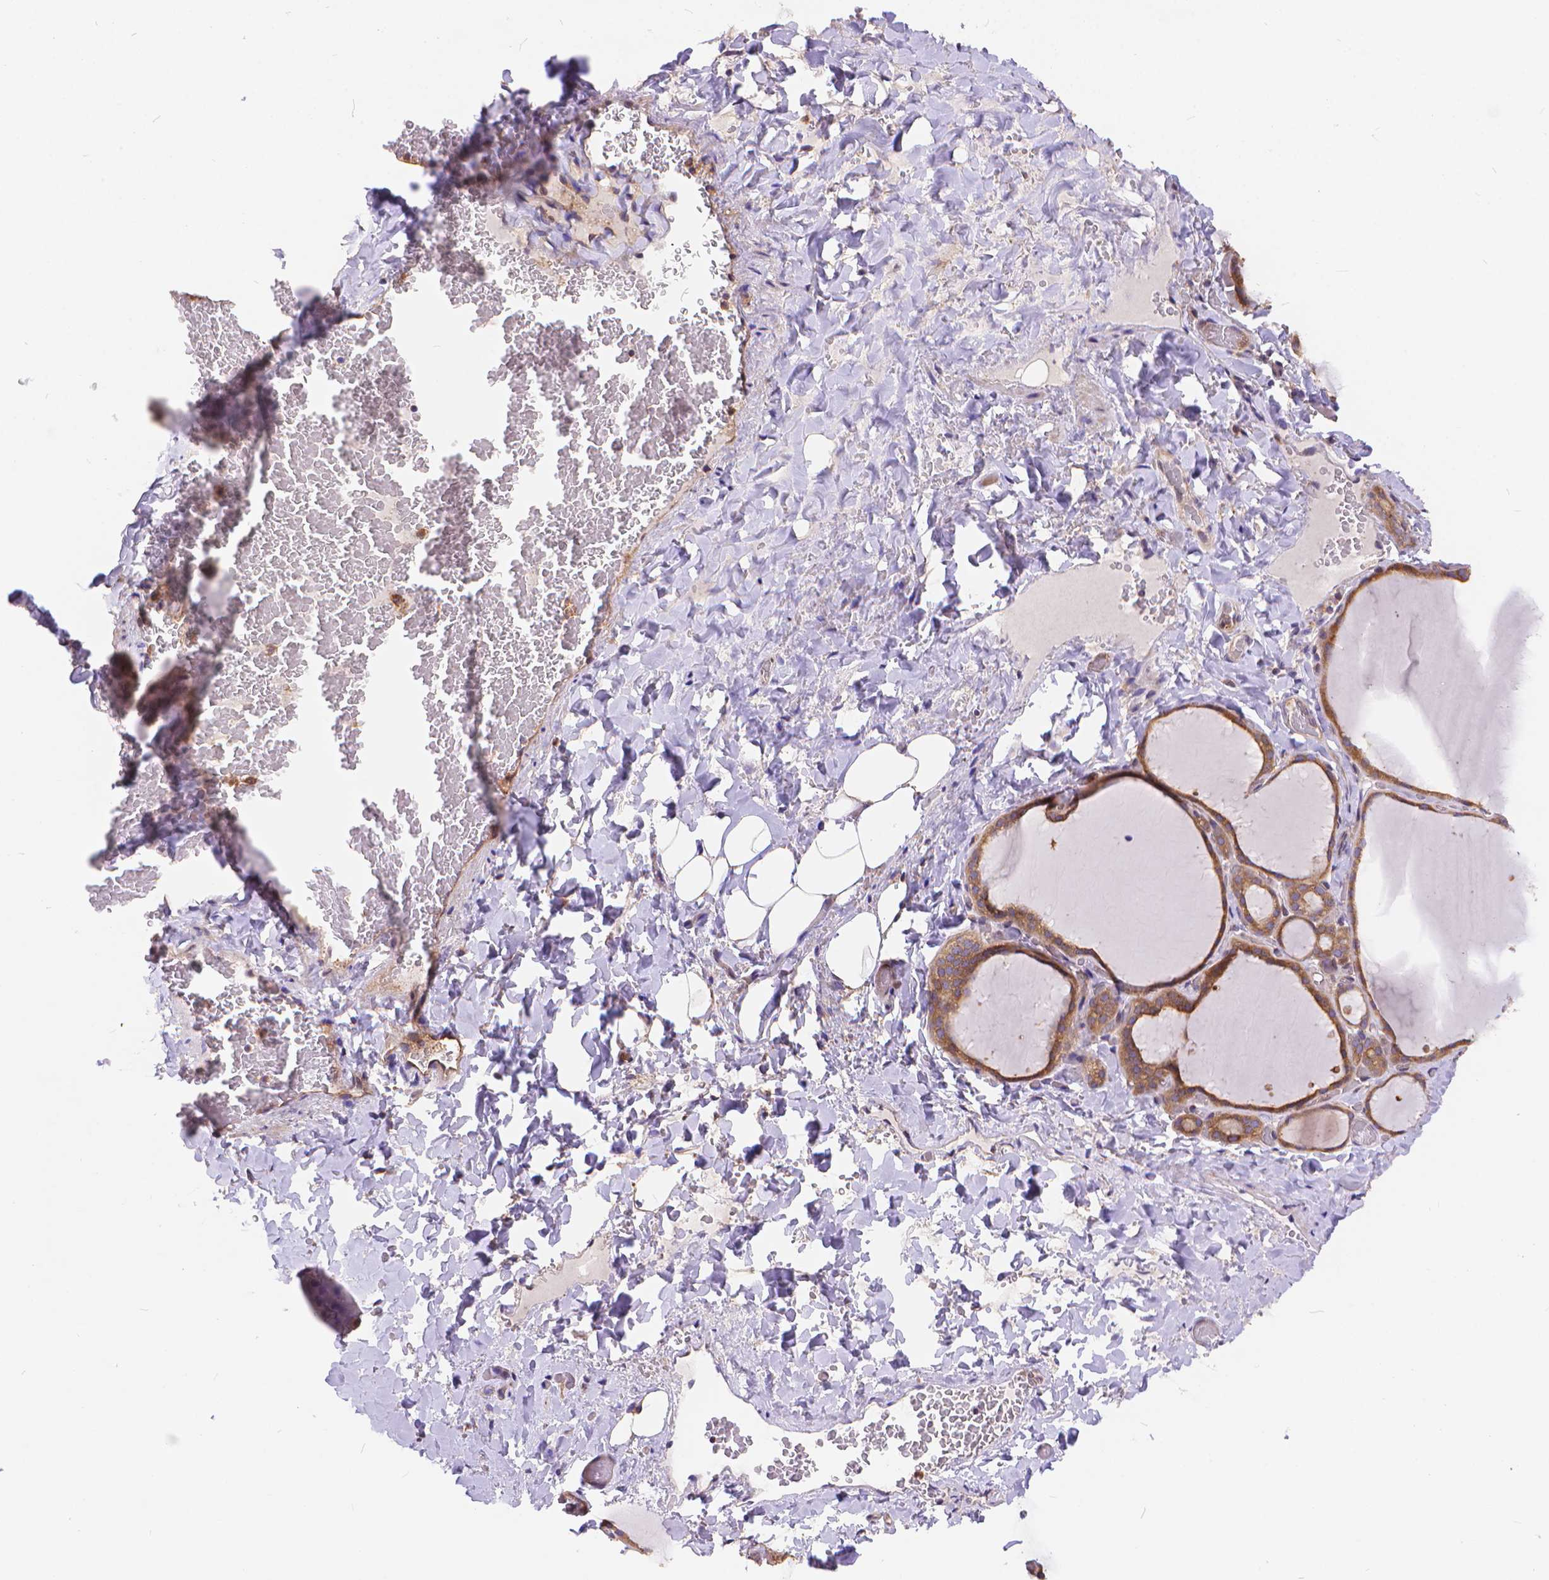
{"staining": {"intensity": "weak", "quantity": ">75%", "location": "cytoplasmic/membranous"}, "tissue": "thyroid gland", "cell_type": "Glandular cells", "image_type": "normal", "snomed": [{"axis": "morphology", "description": "Normal tissue, NOS"}, {"axis": "topography", "description": "Thyroid gland"}], "caption": "An IHC image of normal tissue is shown. Protein staining in brown shows weak cytoplasmic/membranous positivity in thyroid gland within glandular cells. Nuclei are stained in blue.", "gene": "ARAP1", "patient": {"sex": "female", "age": 22}}